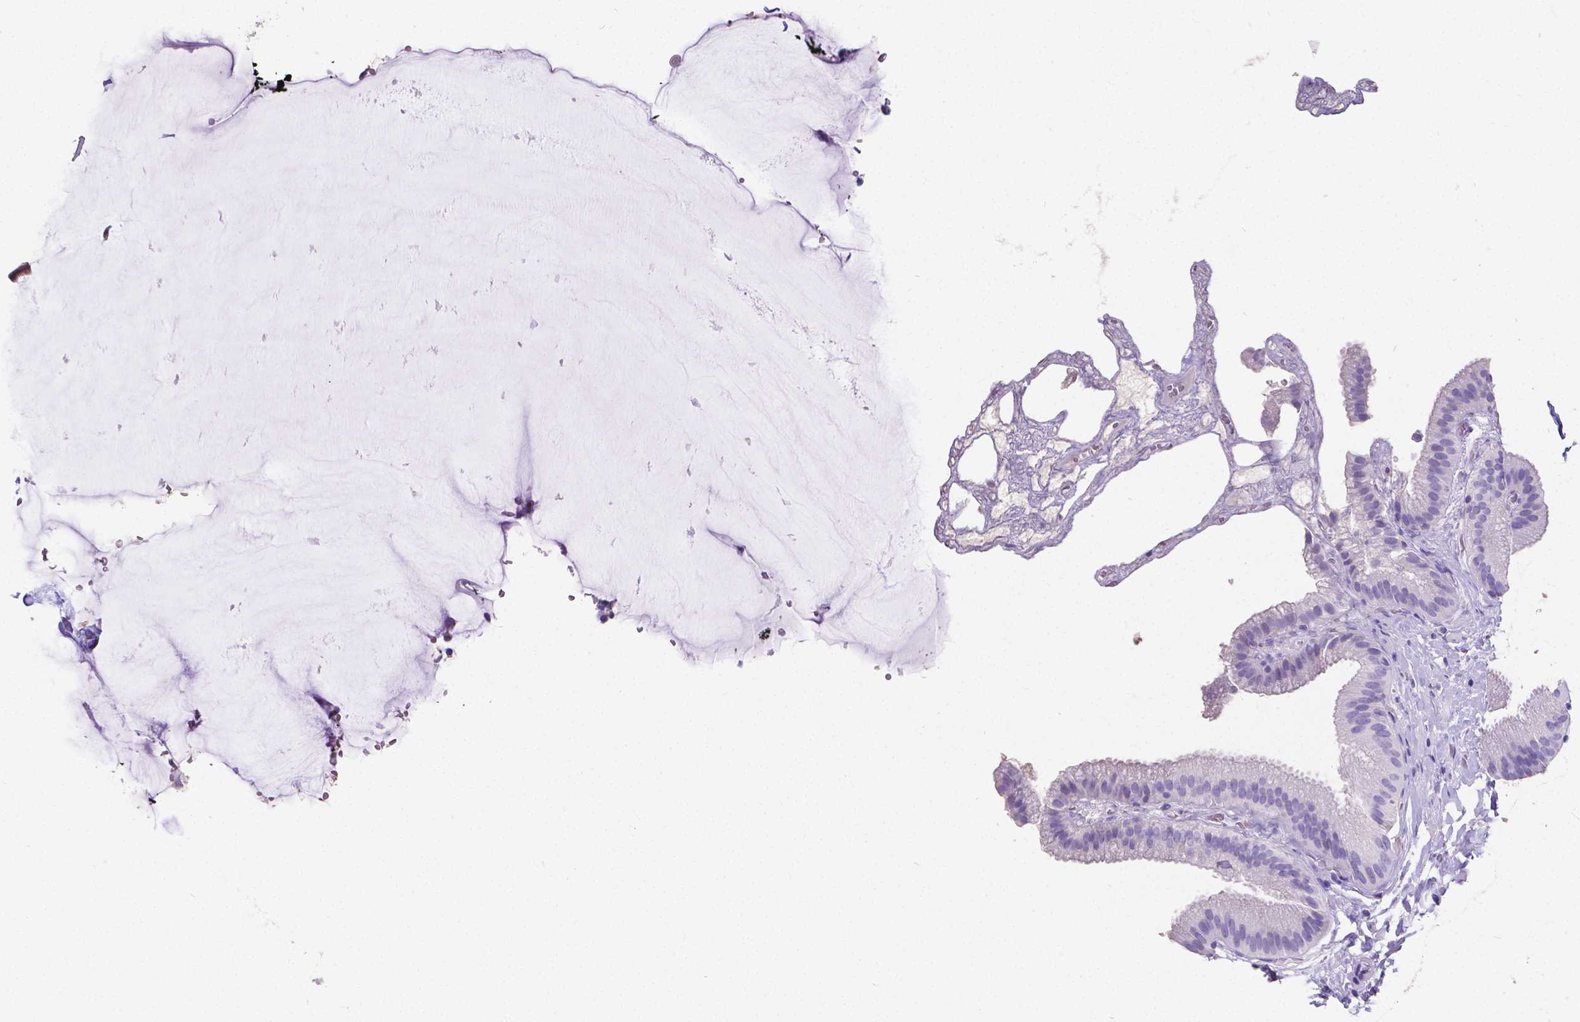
{"staining": {"intensity": "negative", "quantity": "none", "location": "none"}, "tissue": "gallbladder", "cell_type": "Glandular cells", "image_type": "normal", "snomed": [{"axis": "morphology", "description": "Normal tissue, NOS"}, {"axis": "topography", "description": "Gallbladder"}], "caption": "Glandular cells show no significant positivity in unremarkable gallbladder. (Stains: DAB IHC with hematoxylin counter stain, Microscopy: brightfield microscopy at high magnification).", "gene": "SATB2", "patient": {"sex": "female", "age": 63}}